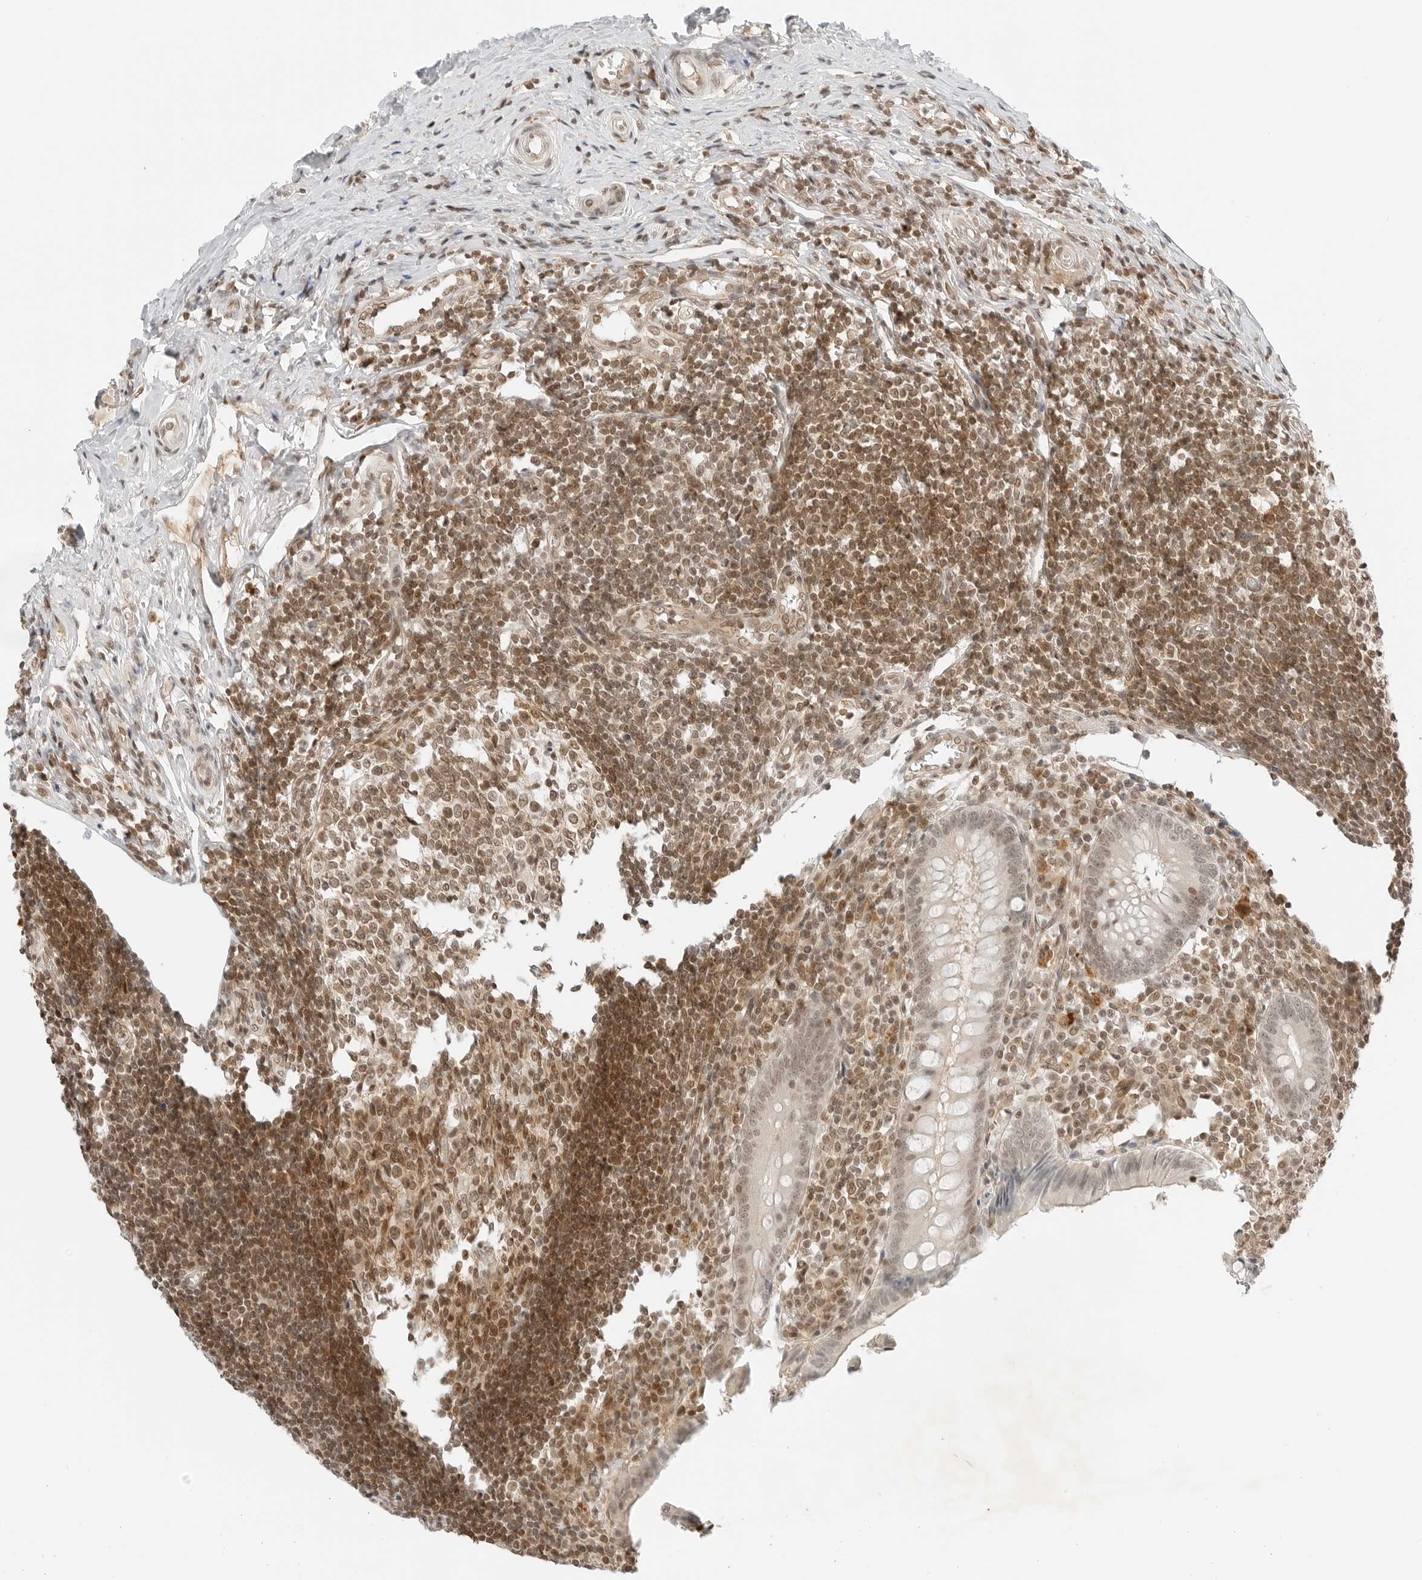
{"staining": {"intensity": "weak", "quantity": ">75%", "location": "nuclear"}, "tissue": "appendix", "cell_type": "Glandular cells", "image_type": "normal", "snomed": [{"axis": "morphology", "description": "Normal tissue, NOS"}, {"axis": "topography", "description": "Appendix"}], "caption": "Glandular cells demonstrate low levels of weak nuclear staining in about >75% of cells in benign appendix. (Brightfield microscopy of DAB IHC at high magnification).", "gene": "CRTC2", "patient": {"sex": "female", "age": 17}}